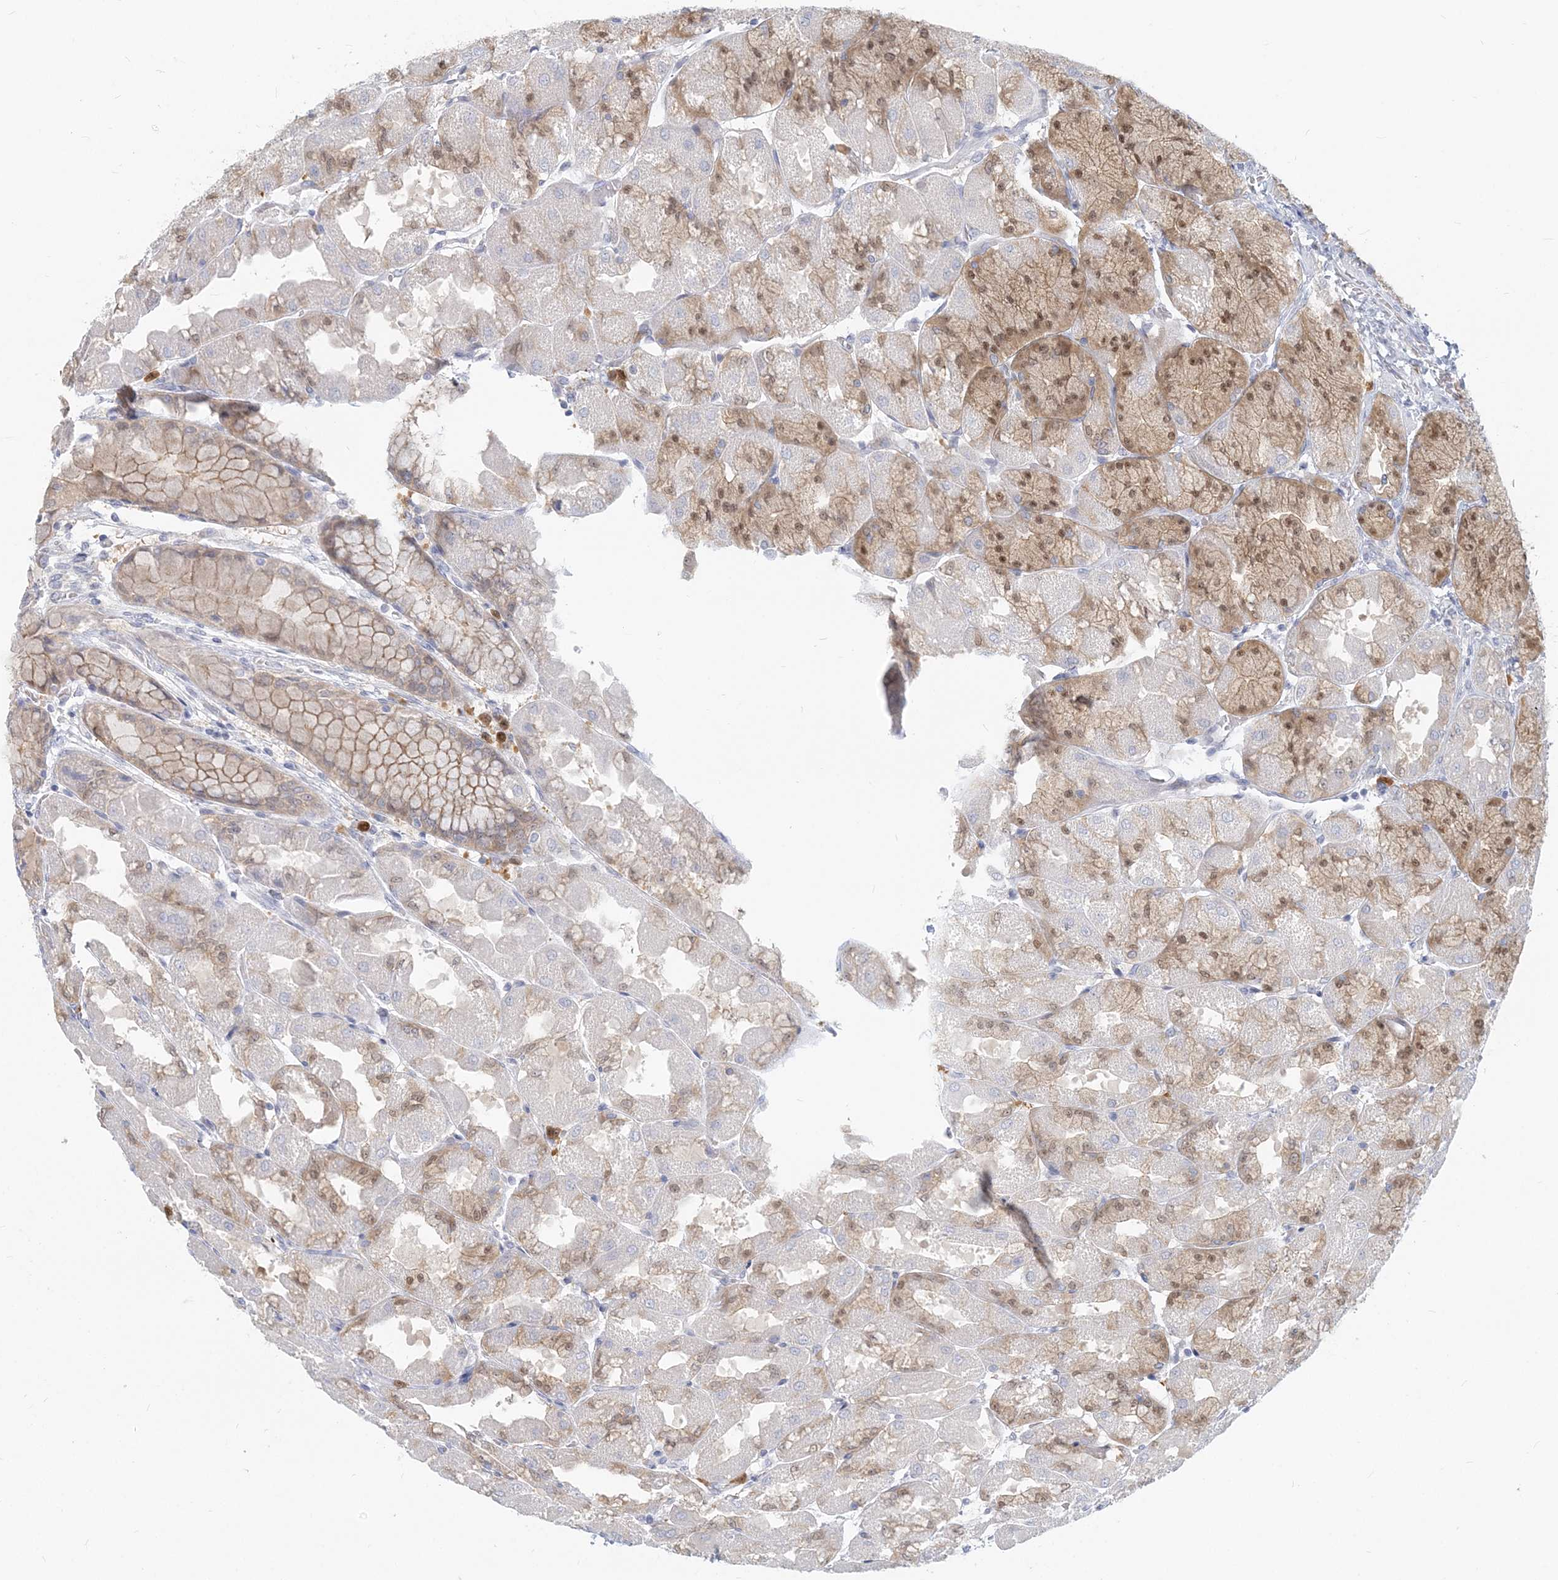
{"staining": {"intensity": "moderate", "quantity": "25%-75%", "location": "cytoplasmic/membranous,nuclear"}, "tissue": "stomach", "cell_type": "Glandular cells", "image_type": "normal", "snomed": [{"axis": "morphology", "description": "Normal tissue, NOS"}, {"axis": "topography", "description": "Stomach"}], "caption": "Benign stomach reveals moderate cytoplasmic/membranous,nuclear expression in about 25%-75% of glandular cells.", "gene": "GMPPA", "patient": {"sex": "female", "age": 61}}